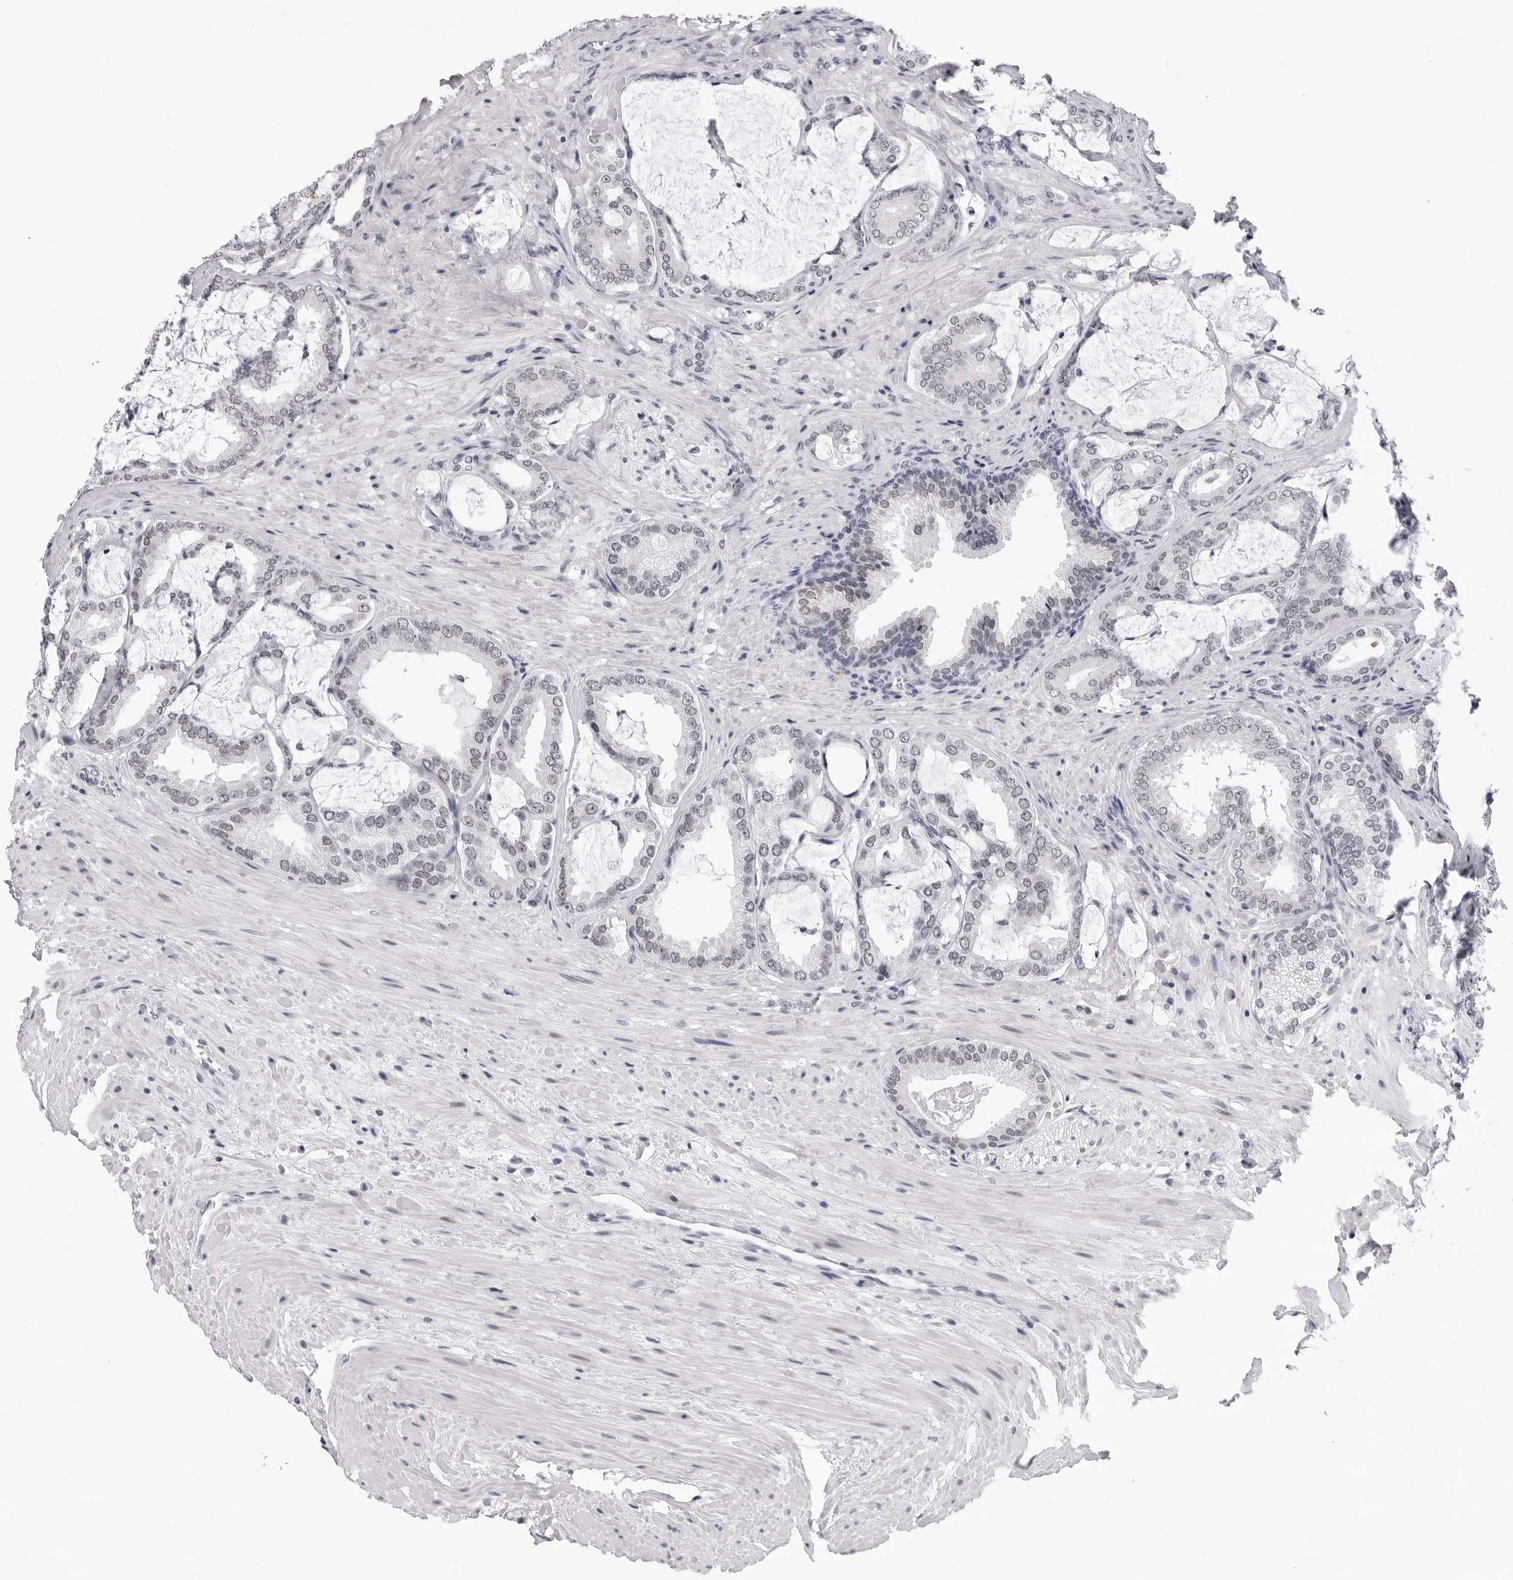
{"staining": {"intensity": "negative", "quantity": "none", "location": "none"}, "tissue": "prostate cancer", "cell_type": "Tumor cells", "image_type": "cancer", "snomed": [{"axis": "morphology", "description": "Adenocarcinoma, Low grade"}, {"axis": "topography", "description": "Prostate"}], "caption": "The image reveals no staining of tumor cells in prostate cancer.", "gene": "SF3B4", "patient": {"sex": "male", "age": 71}}